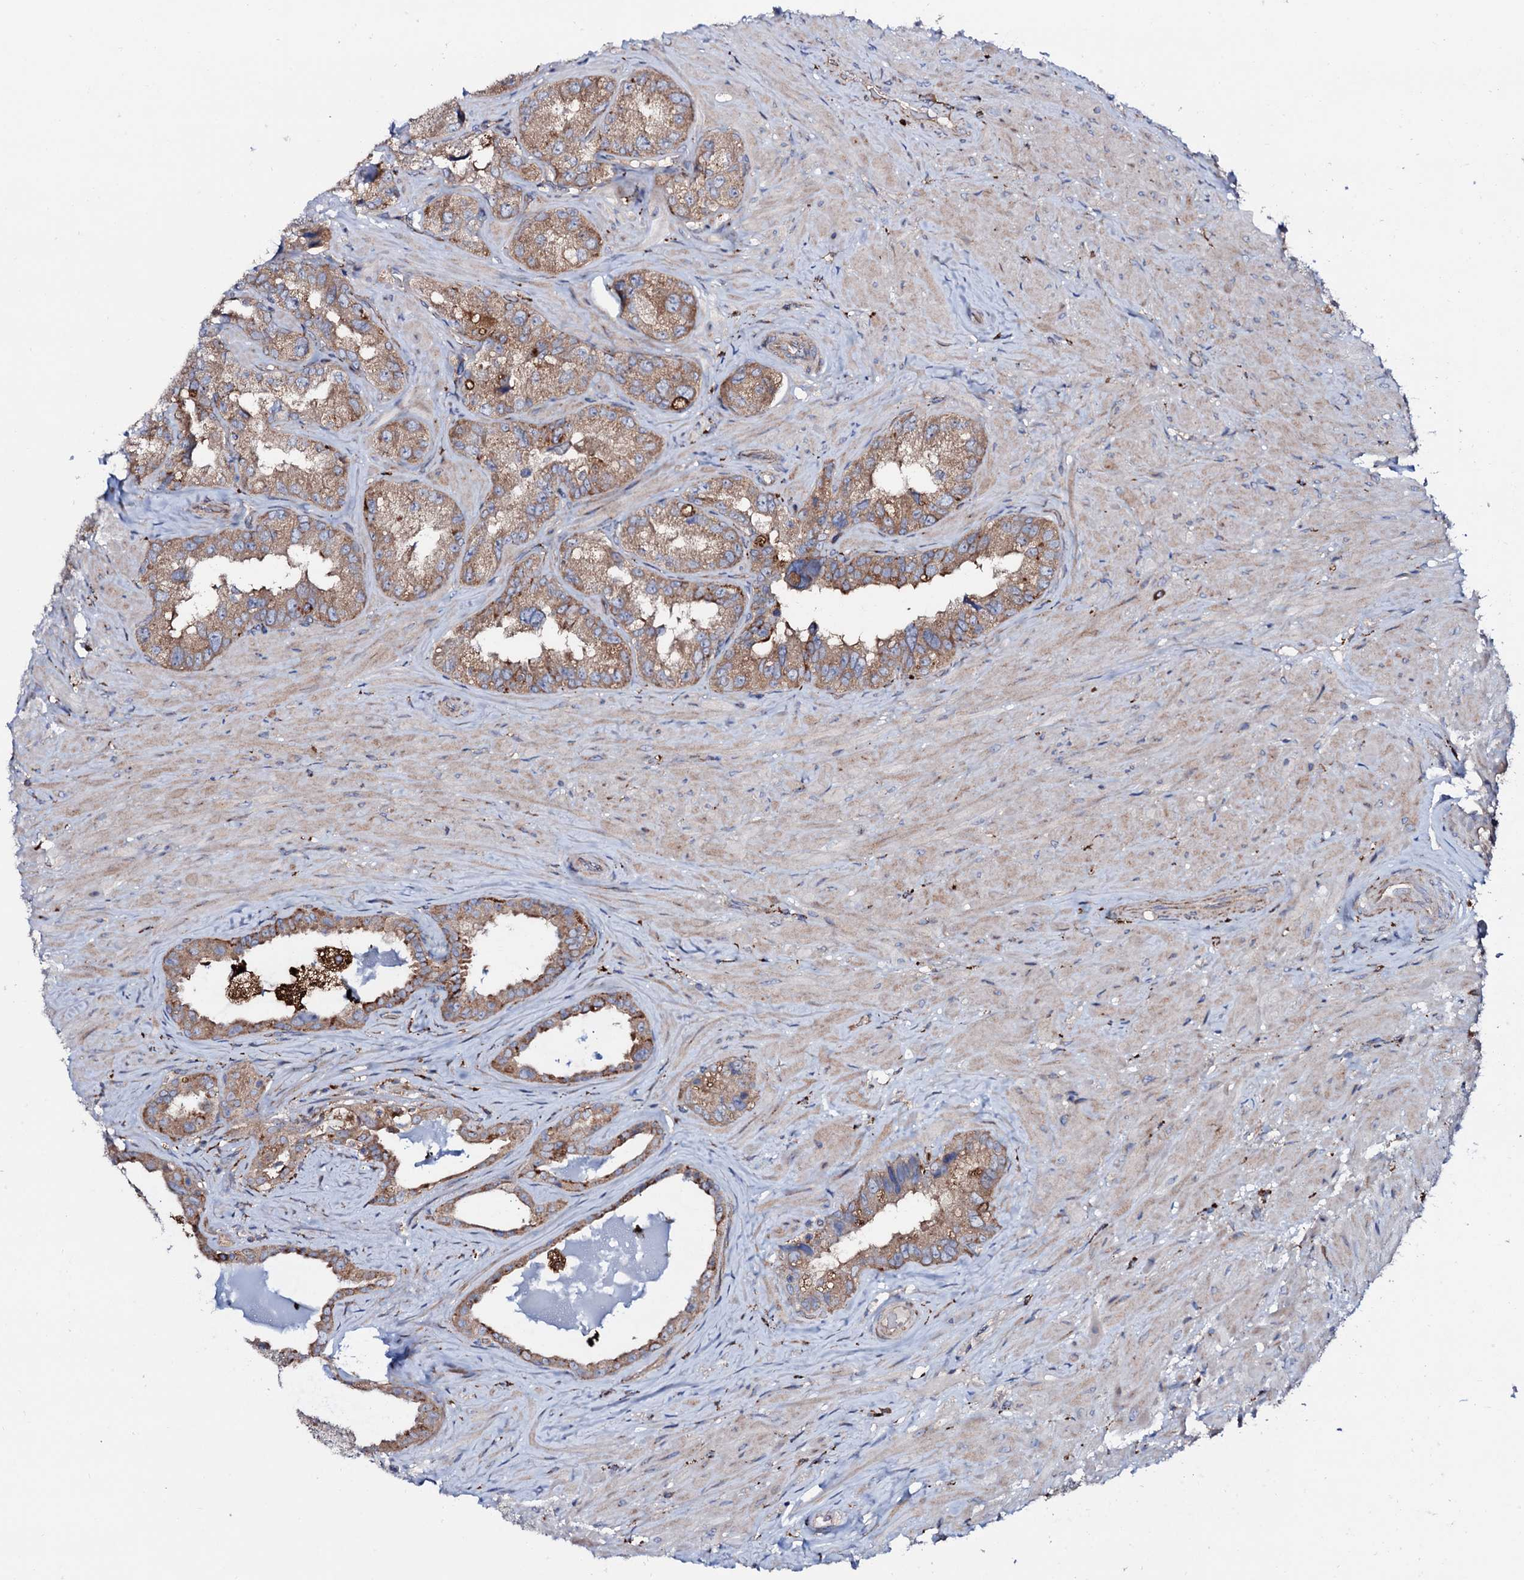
{"staining": {"intensity": "moderate", "quantity": "25%-75%", "location": "cytoplasmic/membranous"}, "tissue": "seminal vesicle", "cell_type": "Glandular cells", "image_type": "normal", "snomed": [{"axis": "morphology", "description": "Normal tissue, NOS"}, {"axis": "topography", "description": "Seminal veicle"}, {"axis": "topography", "description": "Peripheral nerve tissue"}], "caption": "Moderate cytoplasmic/membranous expression for a protein is present in about 25%-75% of glandular cells of benign seminal vesicle using immunohistochemistry (IHC).", "gene": "P2RX4", "patient": {"sex": "male", "age": 67}}